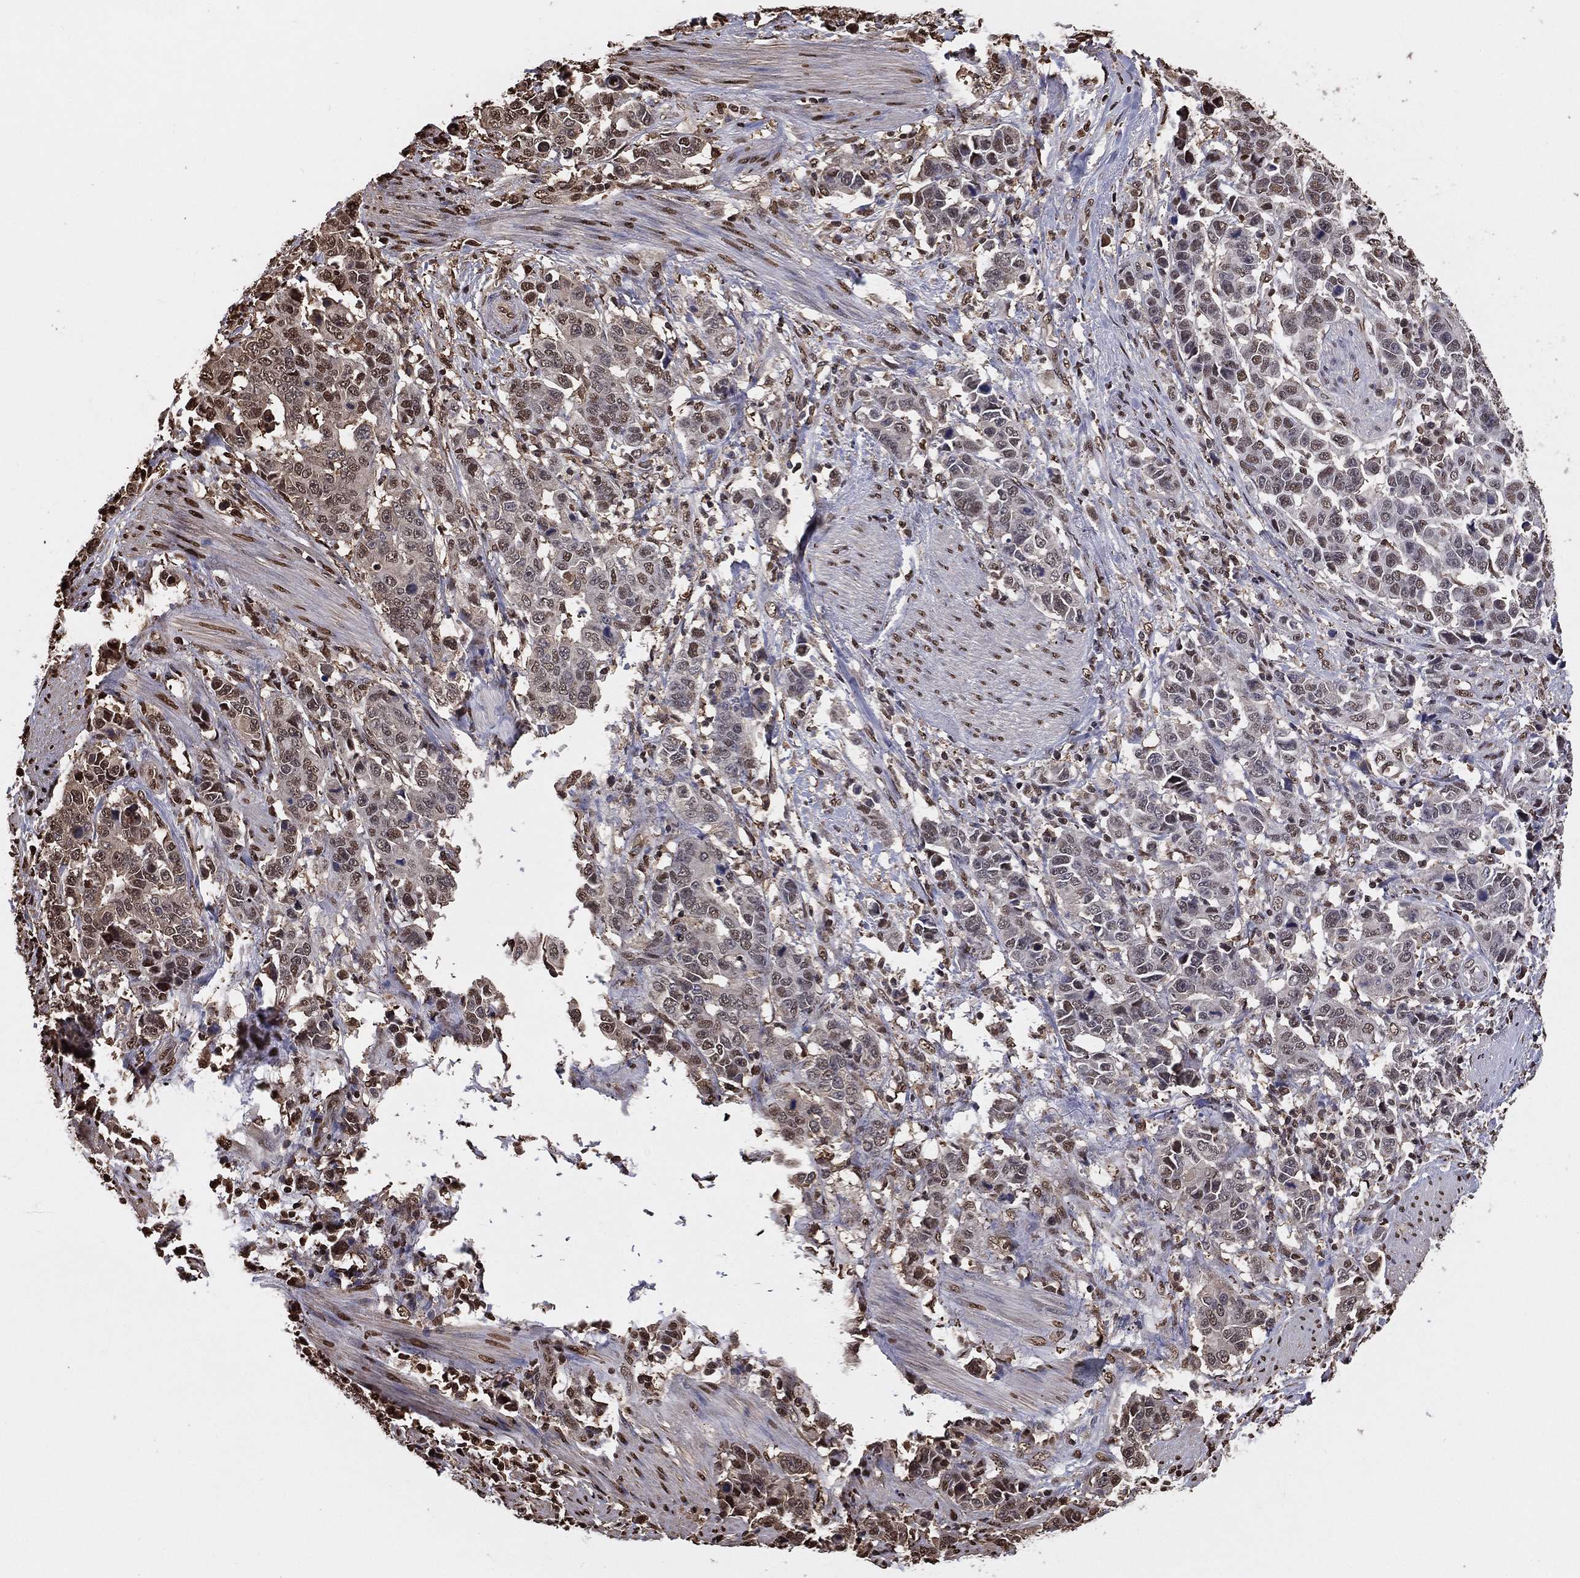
{"staining": {"intensity": "moderate", "quantity": "<25%", "location": "nuclear"}, "tissue": "stomach cancer", "cell_type": "Tumor cells", "image_type": "cancer", "snomed": [{"axis": "morphology", "description": "Adenocarcinoma, NOS"}, {"axis": "topography", "description": "Stomach, upper"}], "caption": "A brown stain shows moderate nuclear staining of a protein in stomach cancer (adenocarcinoma) tumor cells. (DAB (3,3'-diaminobenzidine) = brown stain, brightfield microscopy at high magnification).", "gene": "GAPDH", "patient": {"sex": "male", "age": 69}}